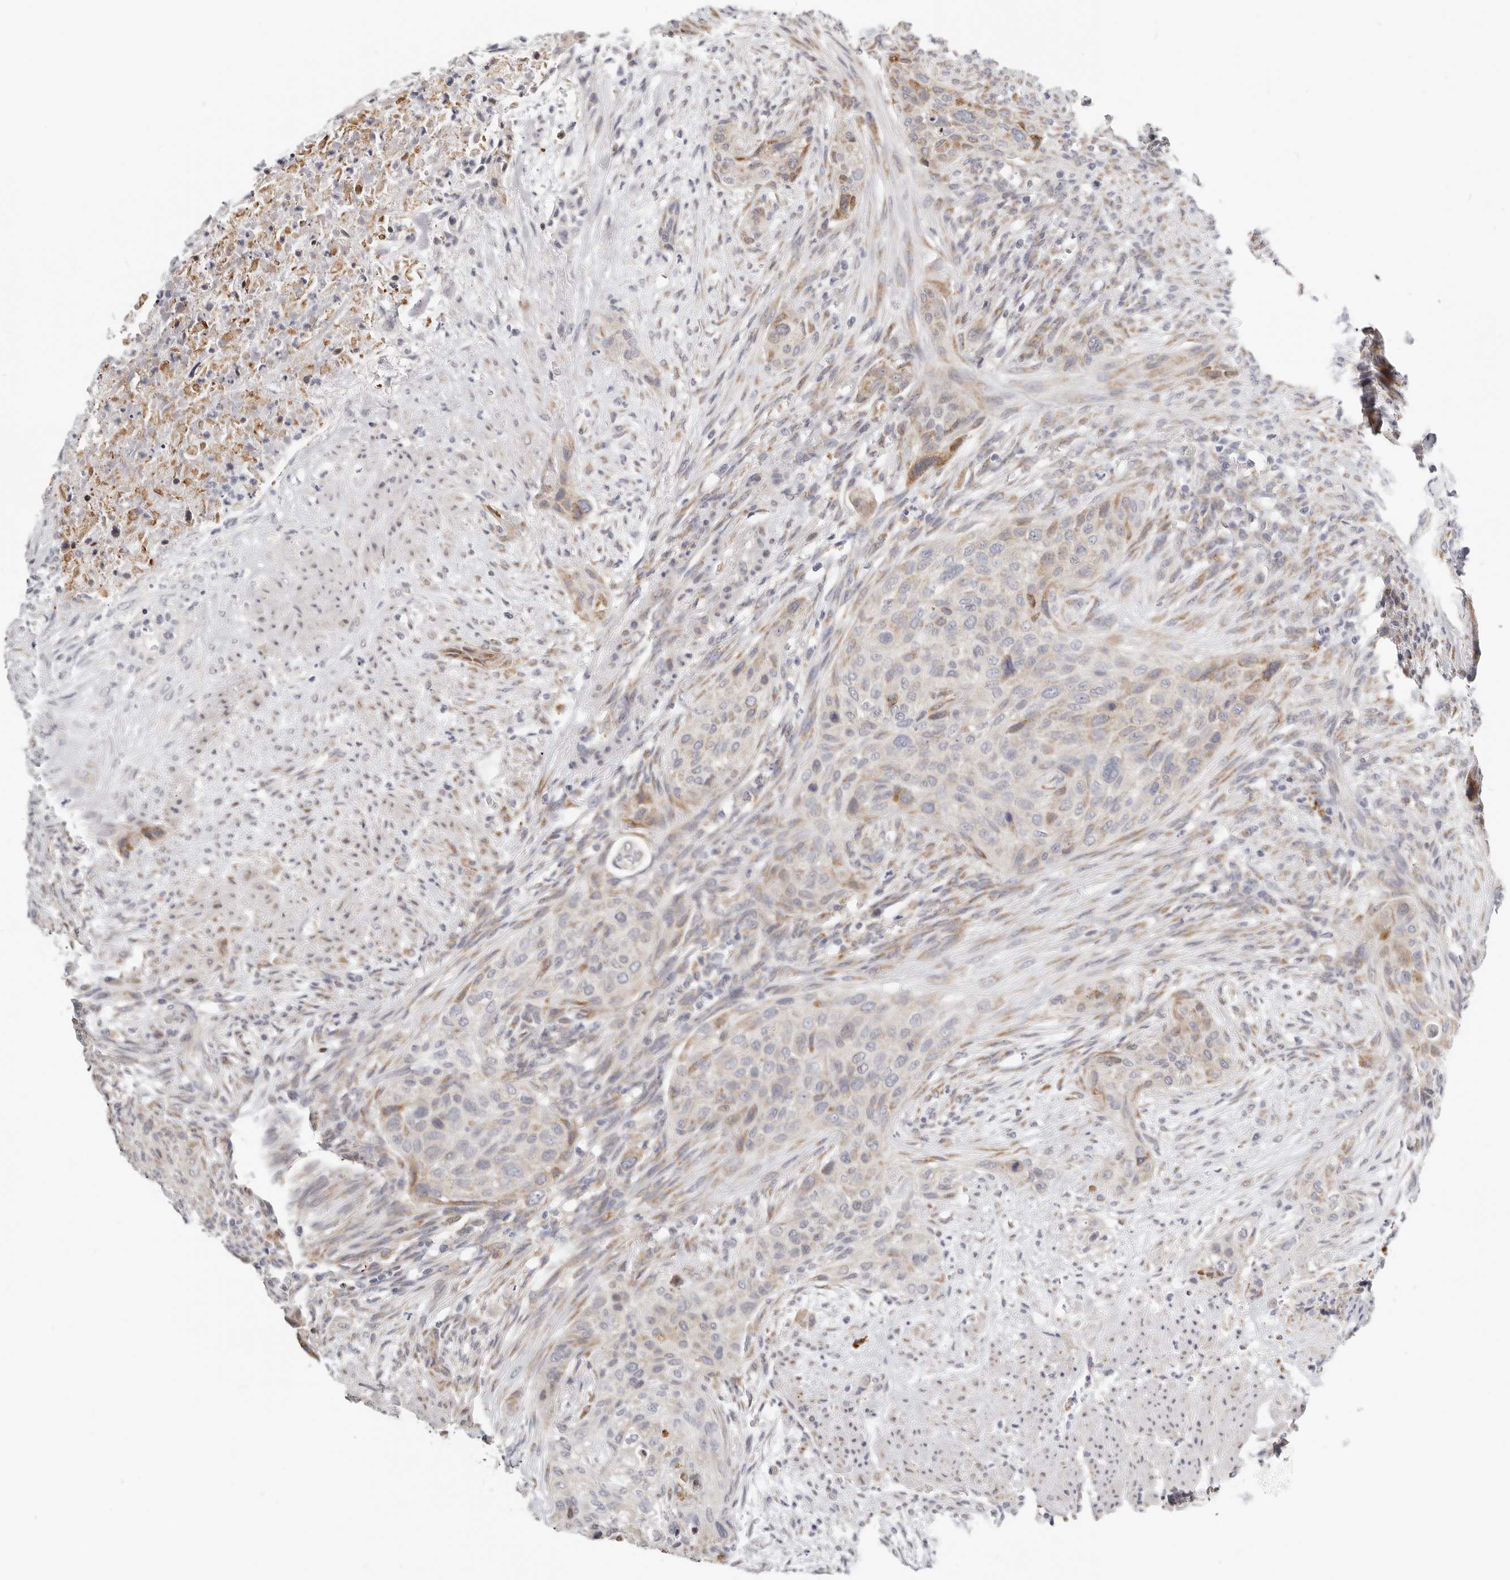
{"staining": {"intensity": "moderate", "quantity": "<25%", "location": "cytoplasmic/membranous"}, "tissue": "urothelial cancer", "cell_type": "Tumor cells", "image_type": "cancer", "snomed": [{"axis": "morphology", "description": "Urothelial carcinoma, High grade"}, {"axis": "topography", "description": "Urinary bladder"}], "caption": "A low amount of moderate cytoplasmic/membranous staining is present in approximately <25% of tumor cells in urothelial cancer tissue.", "gene": "IL32", "patient": {"sex": "male", "age": 35}}